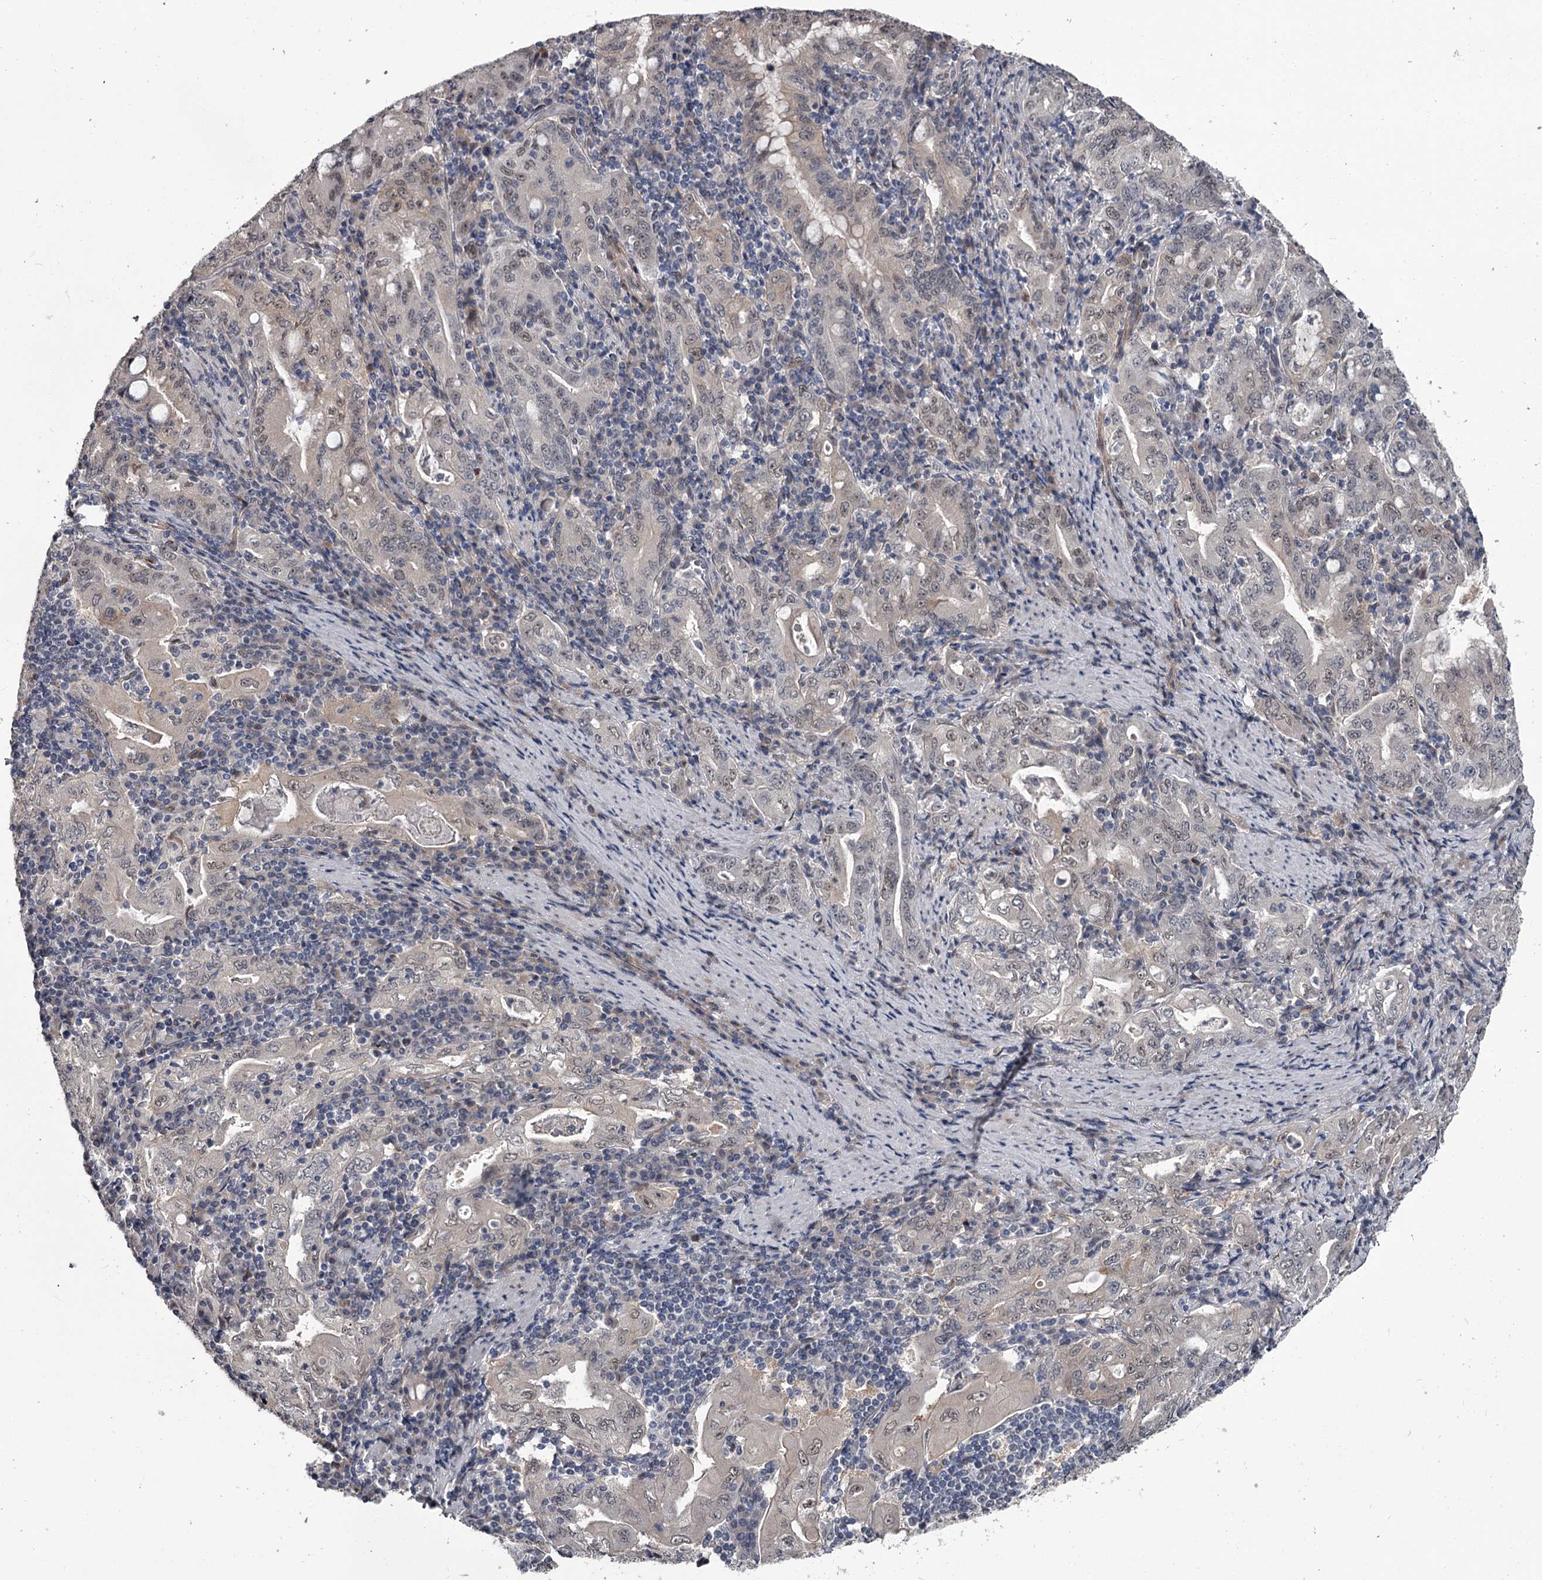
{"staining": {"intensity": "weak", "quantity": "25%-75%", "location": "nuclear"}, "tissue": "stomach cancer", "cell_type": "Tumor cells", "image_type": "cancer", "snomed": [{"axis": "morphology", "description": "Normal tissue, NOS"}, {"axis": "morphology", "description": "Adenocarcinoma, NOS"}, {"axis": "topography", "description": "Esophagus"}, {"axis": "topography", "description": "Stomach, upper"}, {"axis": "topography", "description": "Peripheral nerve tissue"}], "caption": "Stomach cancer stained with a brown dye displays weak nuclear positive expression in approximately 25%-75% of tumor cells.", "gene": "PRPF40B", "patient": {"sex": "male", "age": 62}}